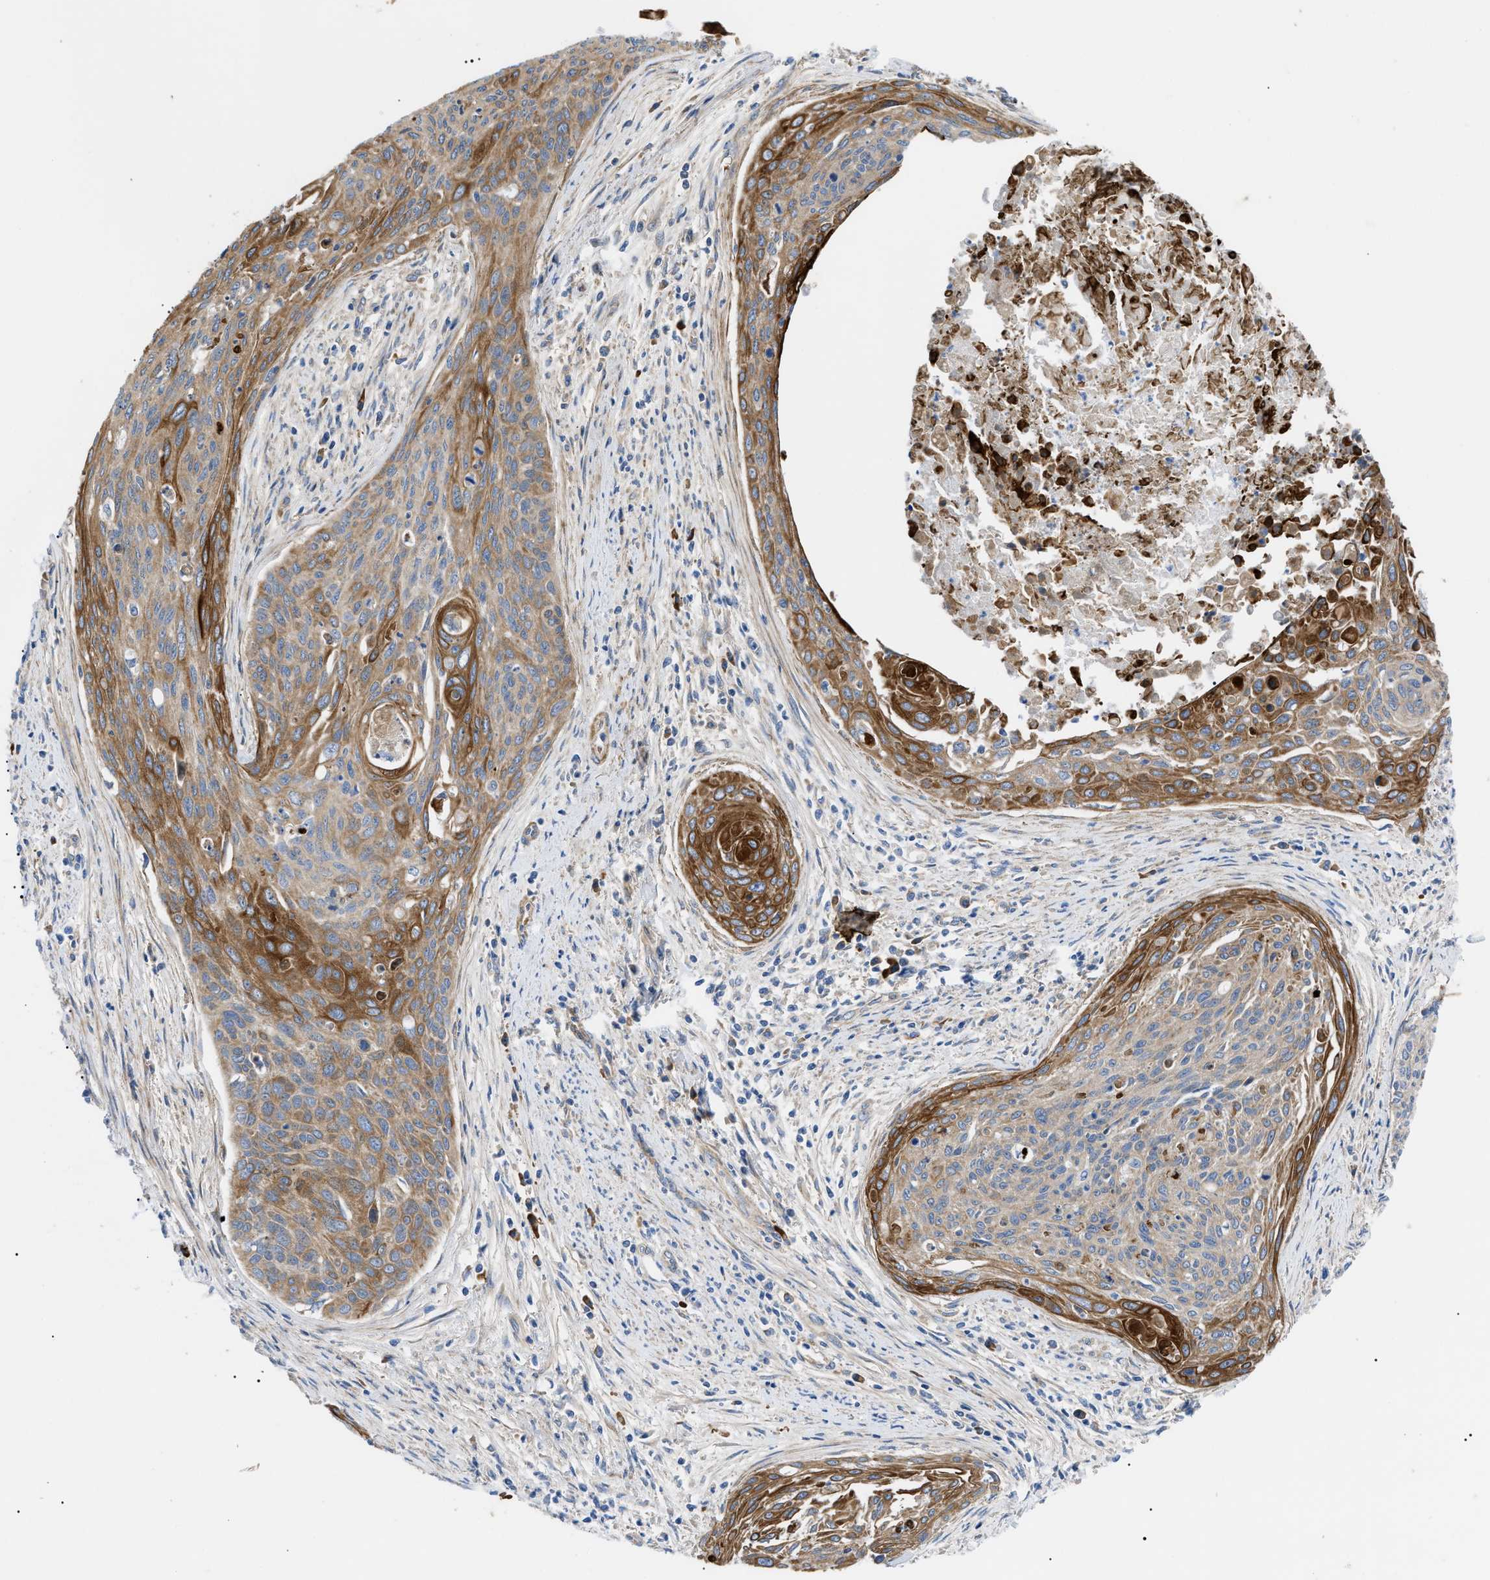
{"staining": {"intensity": "moderate", "quantity": ">75%", "location": "cytoplasmic/membranous"}, "tissue": "cervical cancer", "cell_type": "Tumor cells", "image_type": "cancer", "snomed": [{"axis": "morphology", "description": "Squamous cell carcinoma, NOS"}, {"axis": "topography", "description": "Cervix"}], "caption": "Immunohistochemical staining of cervical cancer (squamous cell carcinoma) shows medium levels of moderate cytoplasmic/membranous expression in about >75% of tumor cells.", "gene": "HSPB8", "patient": {"sex": "female", "age": 55}}